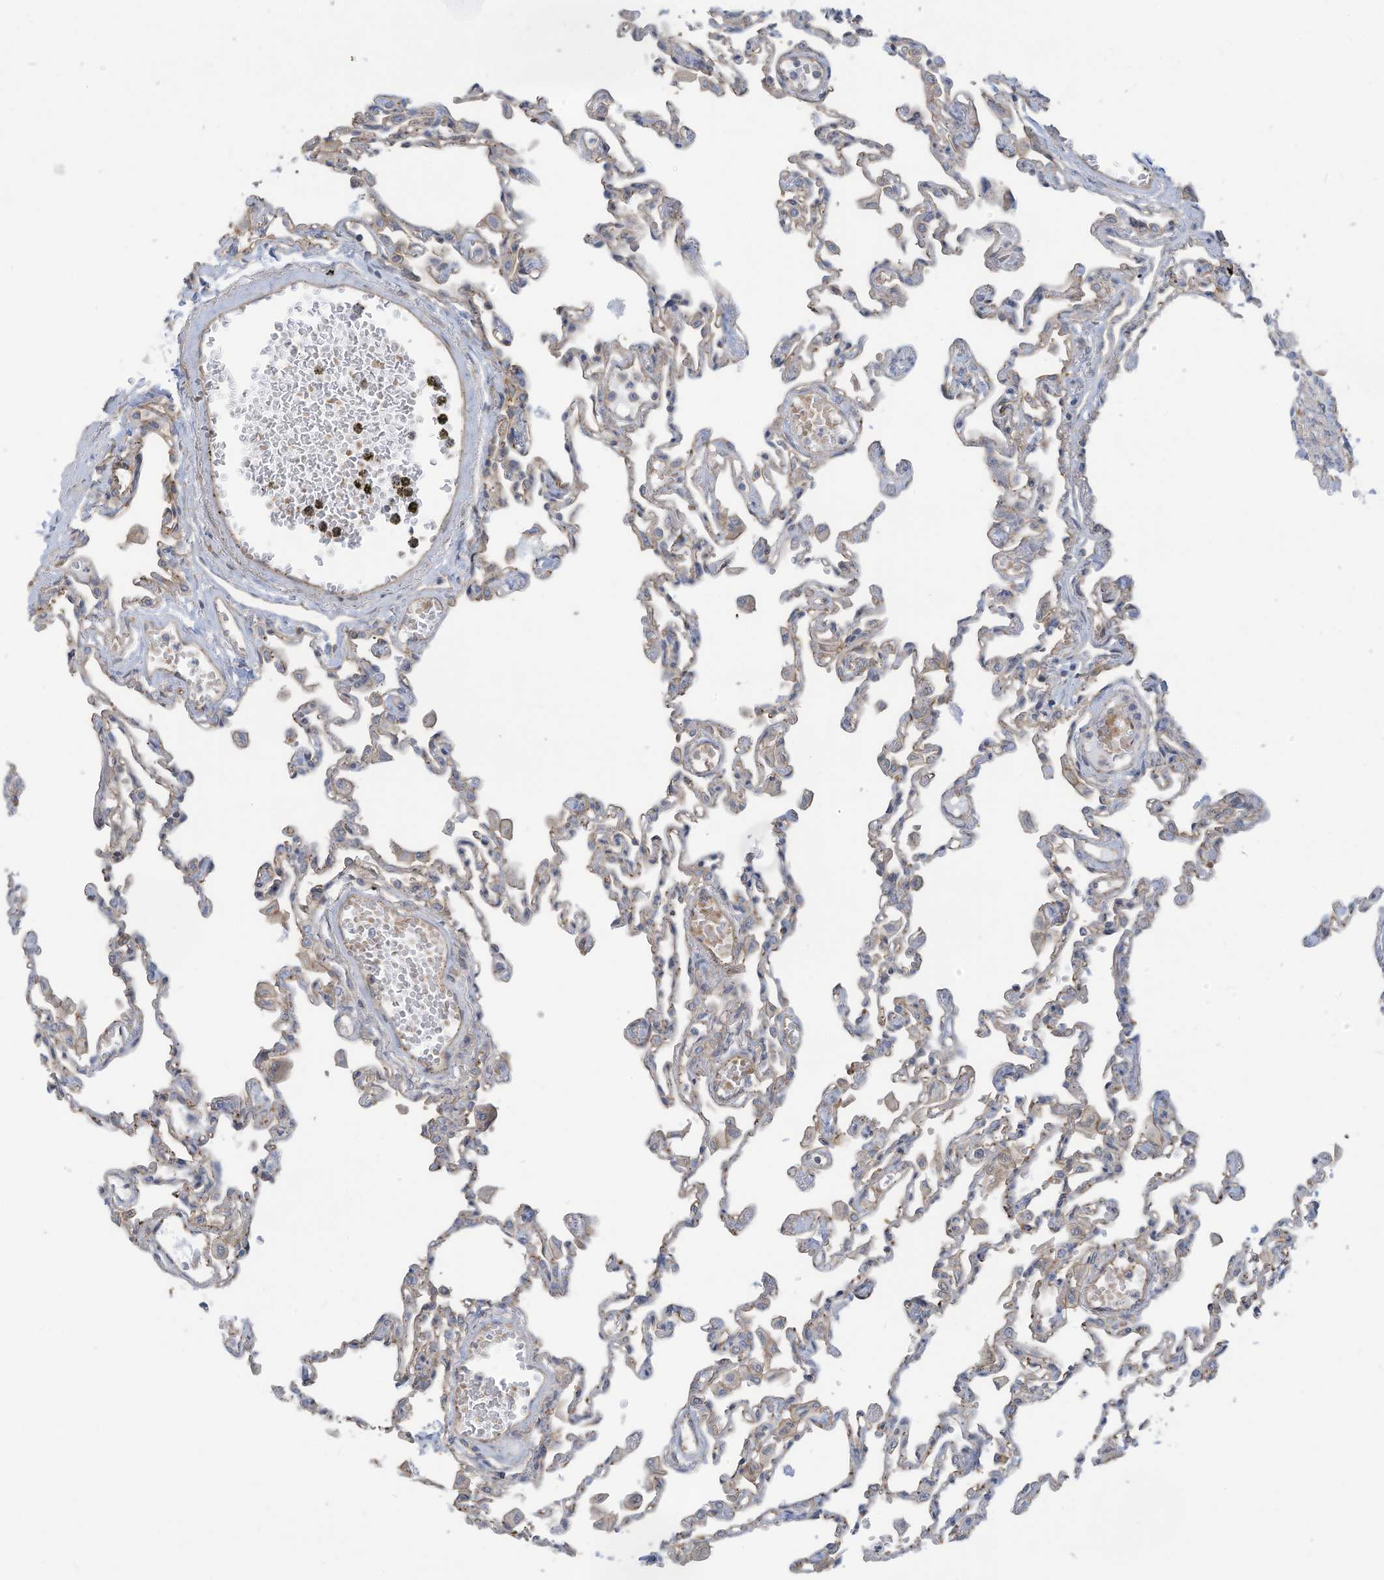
{"staining": {"intensity": "weak", "quantity": "<25%", "location": "cytoplasmic/membranous"}, "tissue": "lung", "cell_type": "Alveolar cells", "image_type": "normal", "snomed": [{"axis": "morphology", "description": "Normal tissue, NOS"}, {"axis": "topography", "description": "Bronchus"}, {"axis": "topography", "description": "Lung"}], "caption": "Alveolar cells are negative for protein expression in unremarkable human lung. (Stains: DAB immunohistochemistry (IHC) with hematoxylin counter stain, Microscopy: brightfield microscopy at high magnification).", "gene": "ADAT2", "patient": {"sex": "female", "age": 49}}